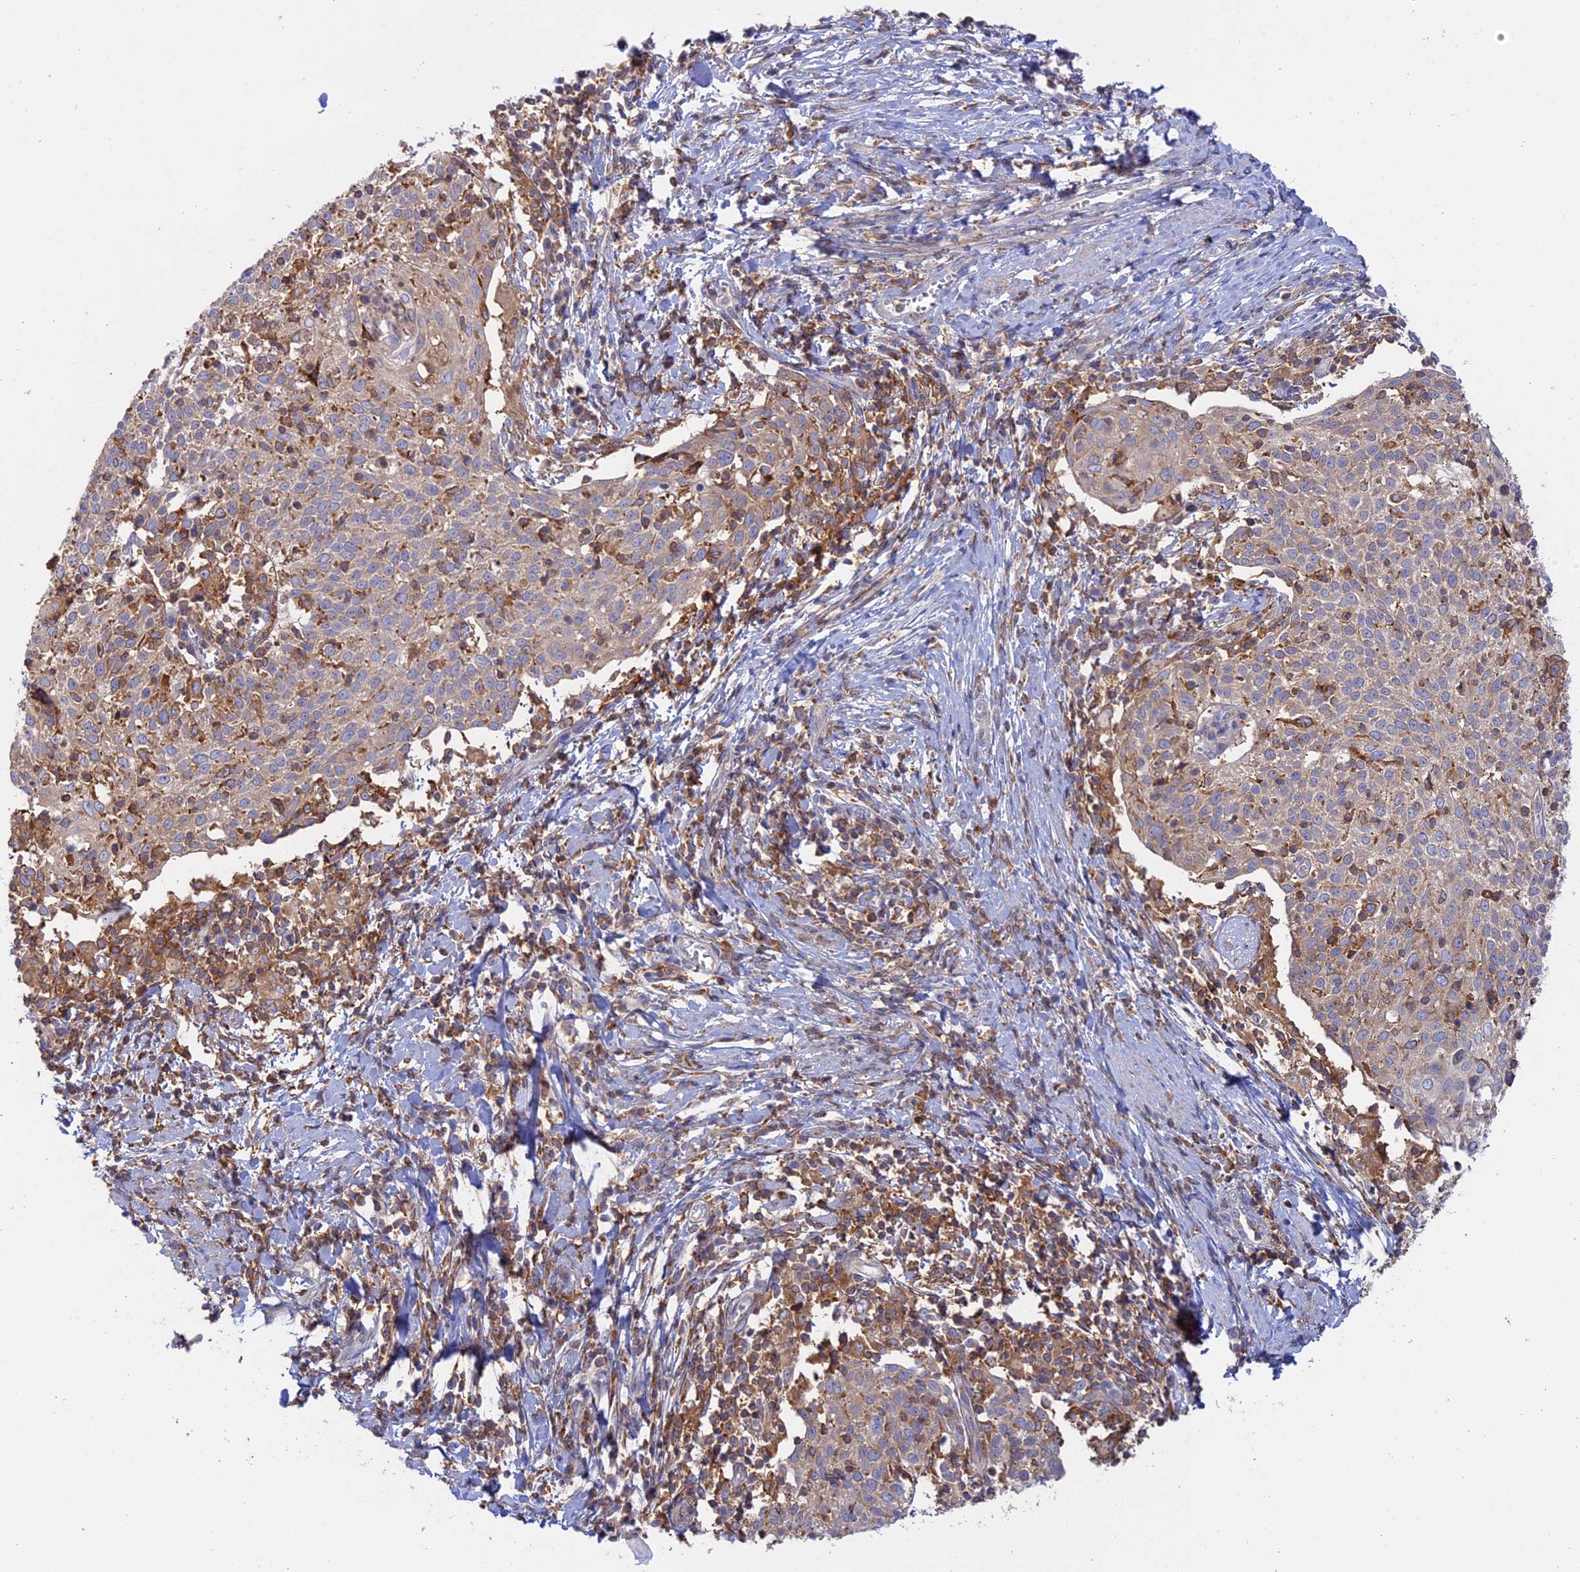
{"staining": {"intensity": "weak", "quantity": "25%-75%", "location": "cytoplasmic/membranous"}, "tissue": "cervical cancer", "cell_type": "Tumor cells", "image_type": "cancer", "snomed": [{"axis": "morphology", "description": "Squamous cell carcinoma, NOS"}, {"axis": "topography", "description": "Cervix"}], "caption": "Immunohistochemical staining of human squamous cell carcinoma (cervical) exhibits low levels of weak cytoplasmic/membranous protein expression in approximately 25%-75% of tumor cells.", "gene": "GMIP", "patient": {"sex": "female", "age": 52}}